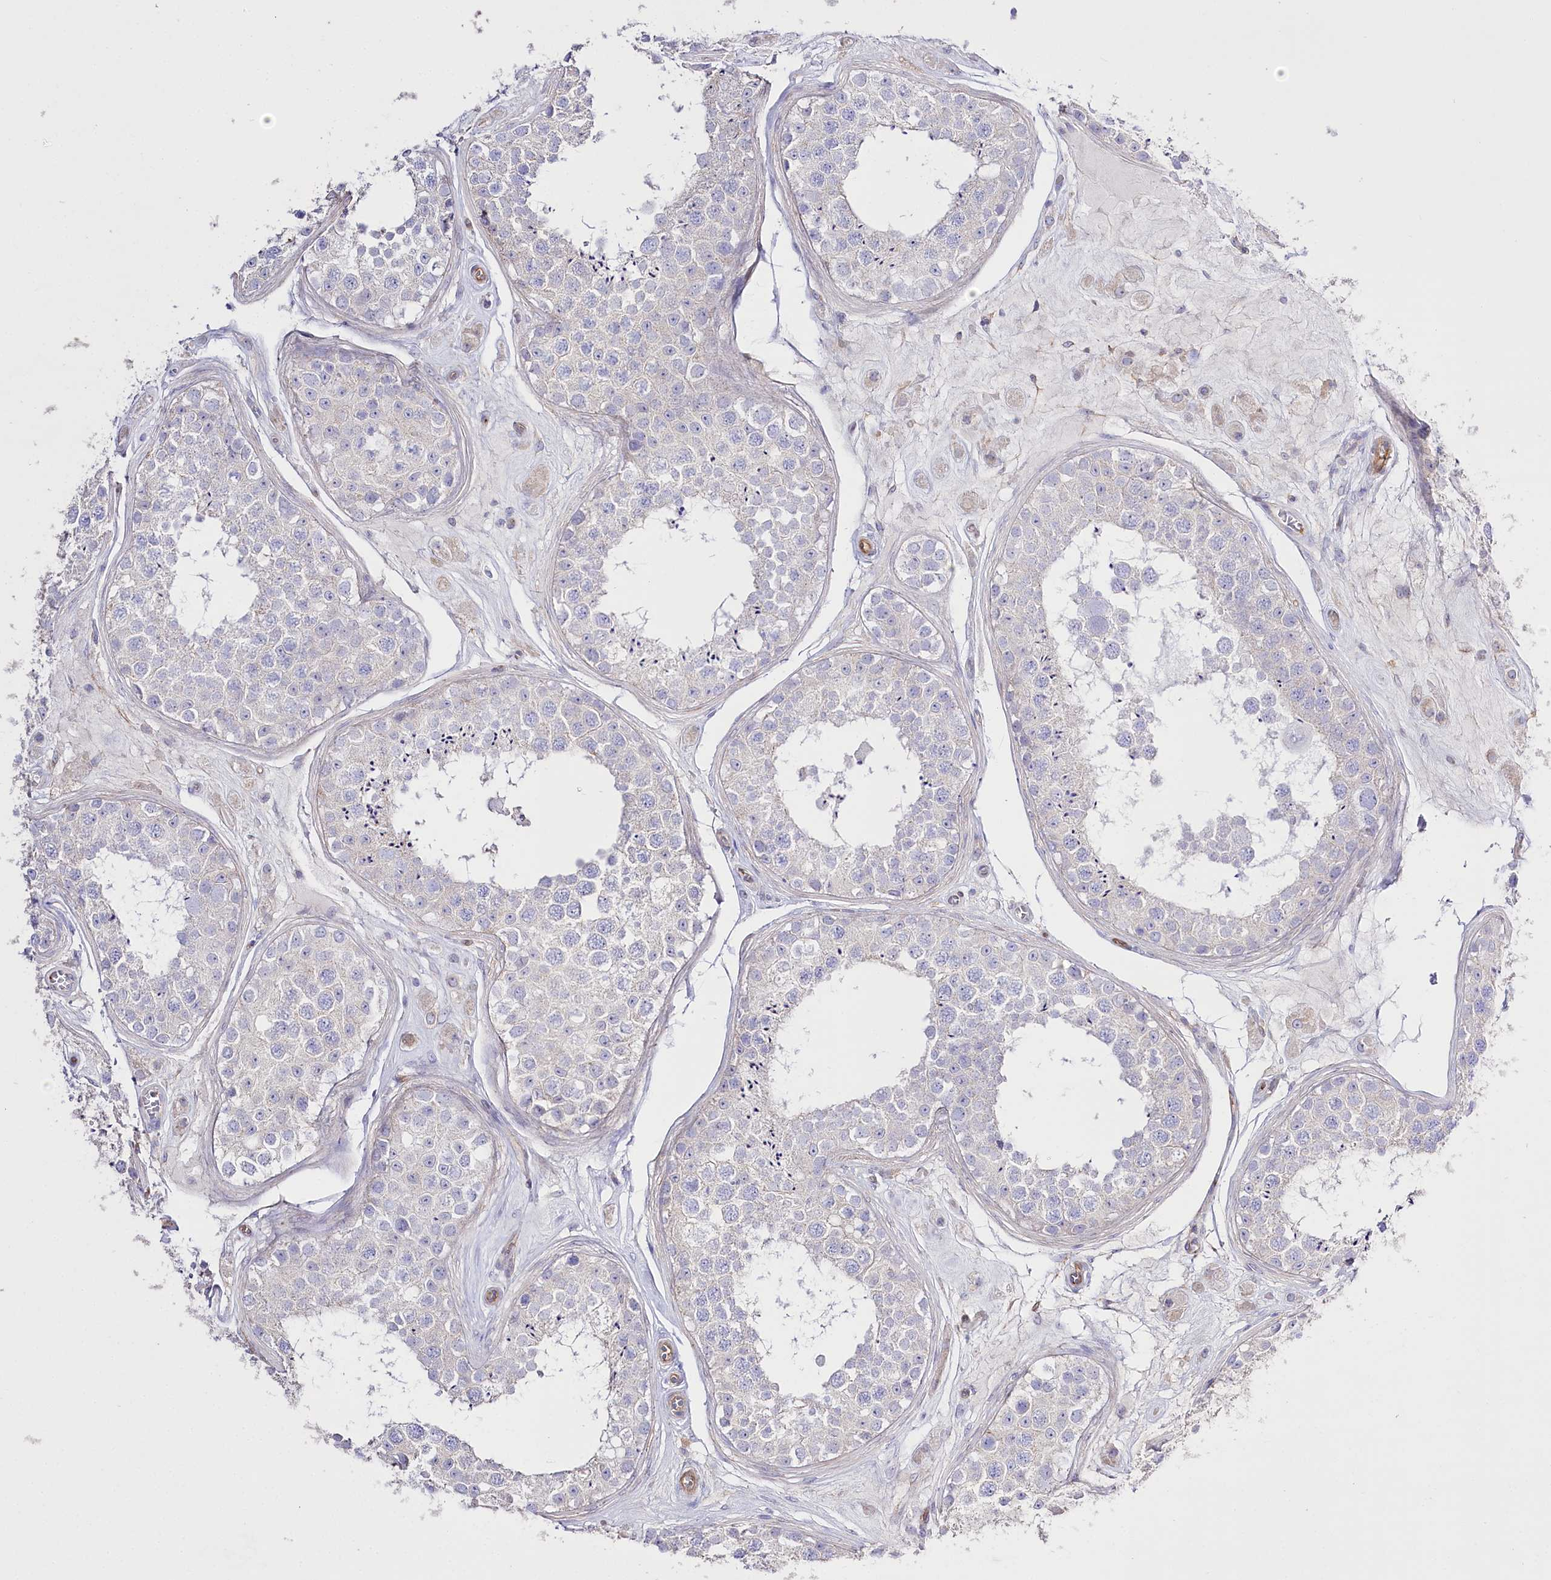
{"staining": {"intensity": "negative", "quantity": "none", "location": "none"}, "tissue": "testis", "cell_type": "Cells in seminiferous ducts", "image_type": "normal", "snomed": [{"axis": "morphology", "description": "Normal tissue, NOS"}, {"axis": "topography", "description": "Testis"}], "caption": "DAB (3,3'-diaminobenzidine) immunohistochemical staining of normal human testis demonstrates no significant positivity in cells in seminiferous ducts.", "gene": "SLC39A10", "patient": {"sex": "male", "age": 25}}